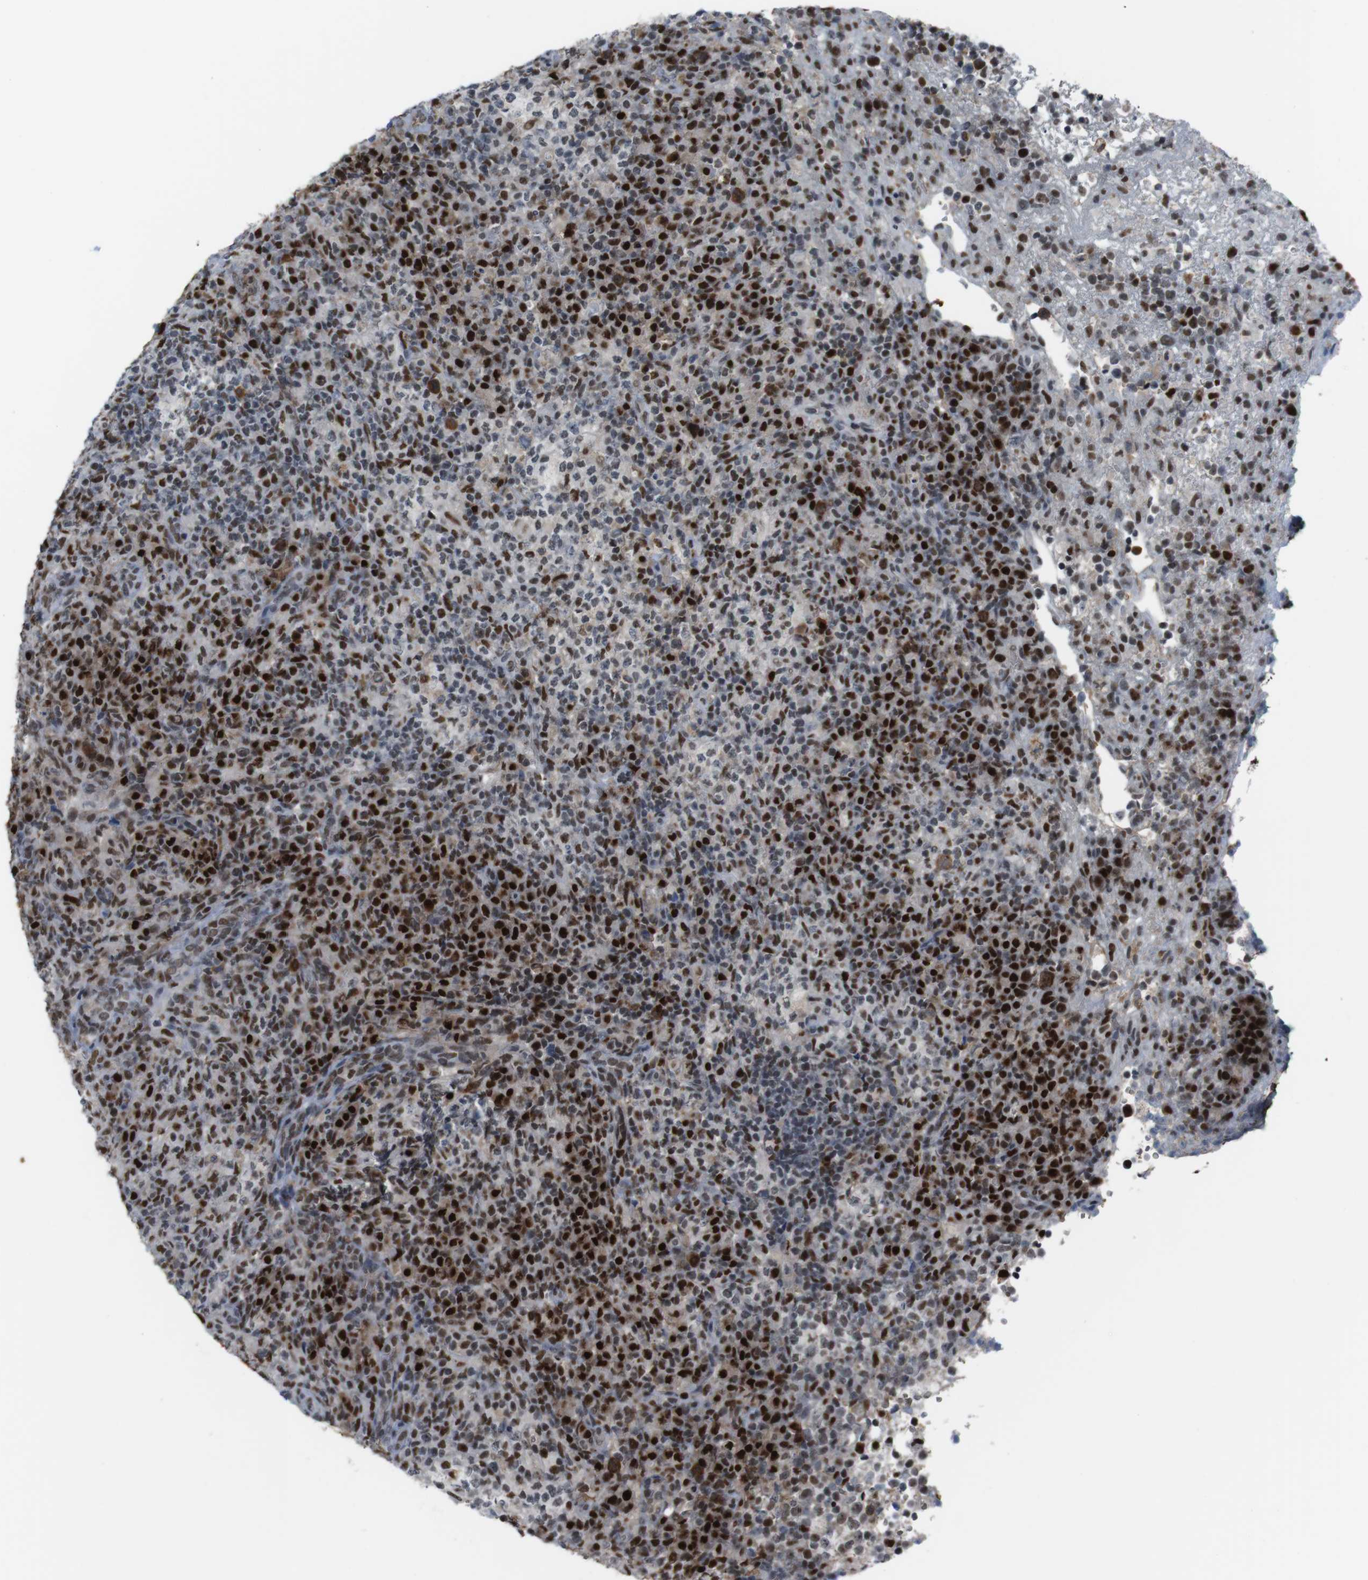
{"staining": {"intensity": "strong", "quantity": ">75%", "location": "nuclear"}, "tissue": "lymphoma", "cell_type": "Tumor cells", "image_type": "cancer", "snomed": [{"axis": "morphology", "description": "Malignant lymphoma, non-Hodgkin's type, High grade"}, {"axis": "topography", "description": "Lymph node"}], "caption": "Lymphoma stained for a protein (brown) exhibits strong nuclear positive positivity in approximately >75% of tumor cells.", "gene": "SUB1", "patient": {"sex": "female", "age": 76}}